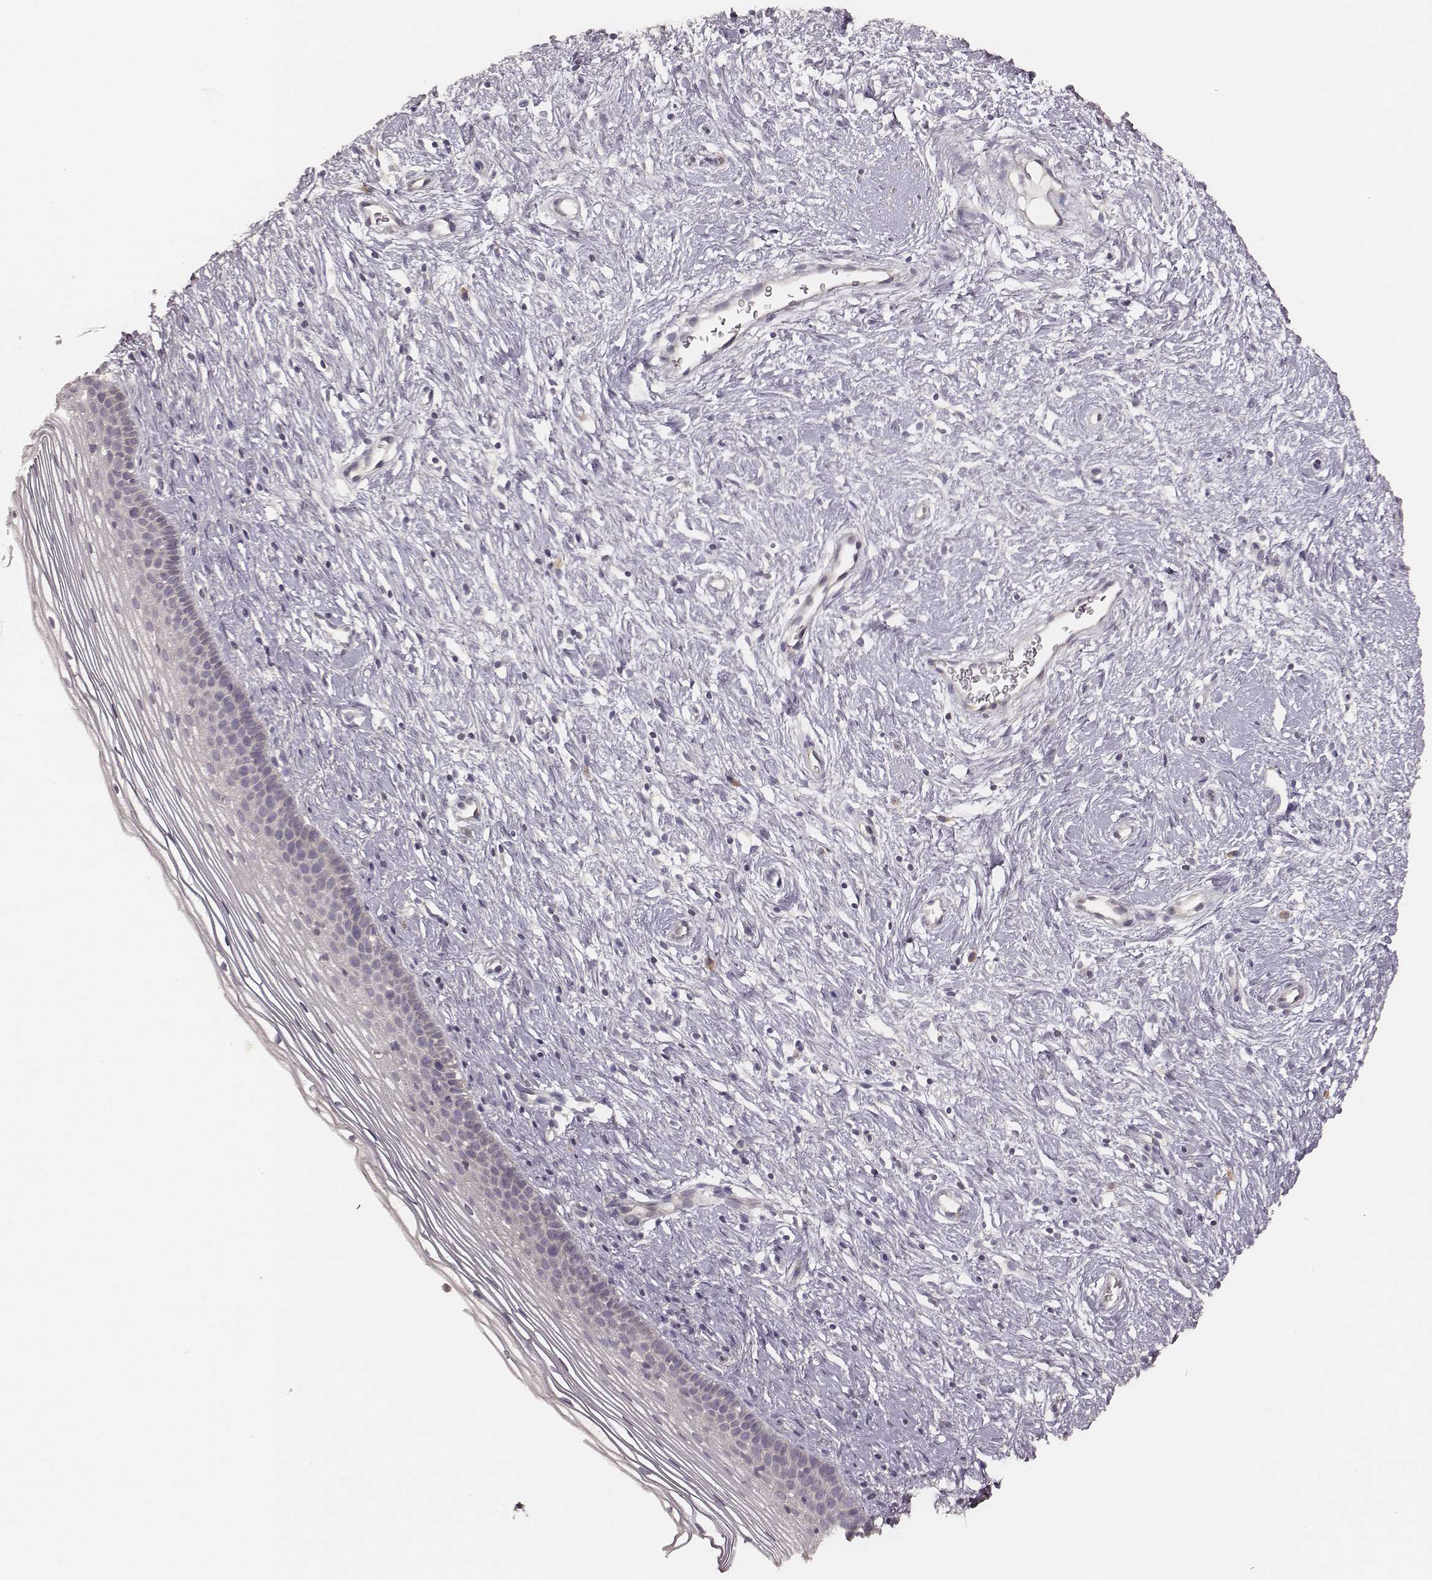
{"staining": {"intensity": "negative", "quantity": "none", "location": "none"}, "tissue": "cervix", "cell_type": "Glandular cells", "image_type": "normal", "snomed": [{"axis": "morphology", "description": "Normal tissue, NOS"}, {"axis": "topography", "description": "Cervix"}], "caption": "The immunohistochemistry (IHC) image has no significant staining in glandular cells of cervix.", "gene": "CARS1", "patient": {"sex": "female", "age": 39}}